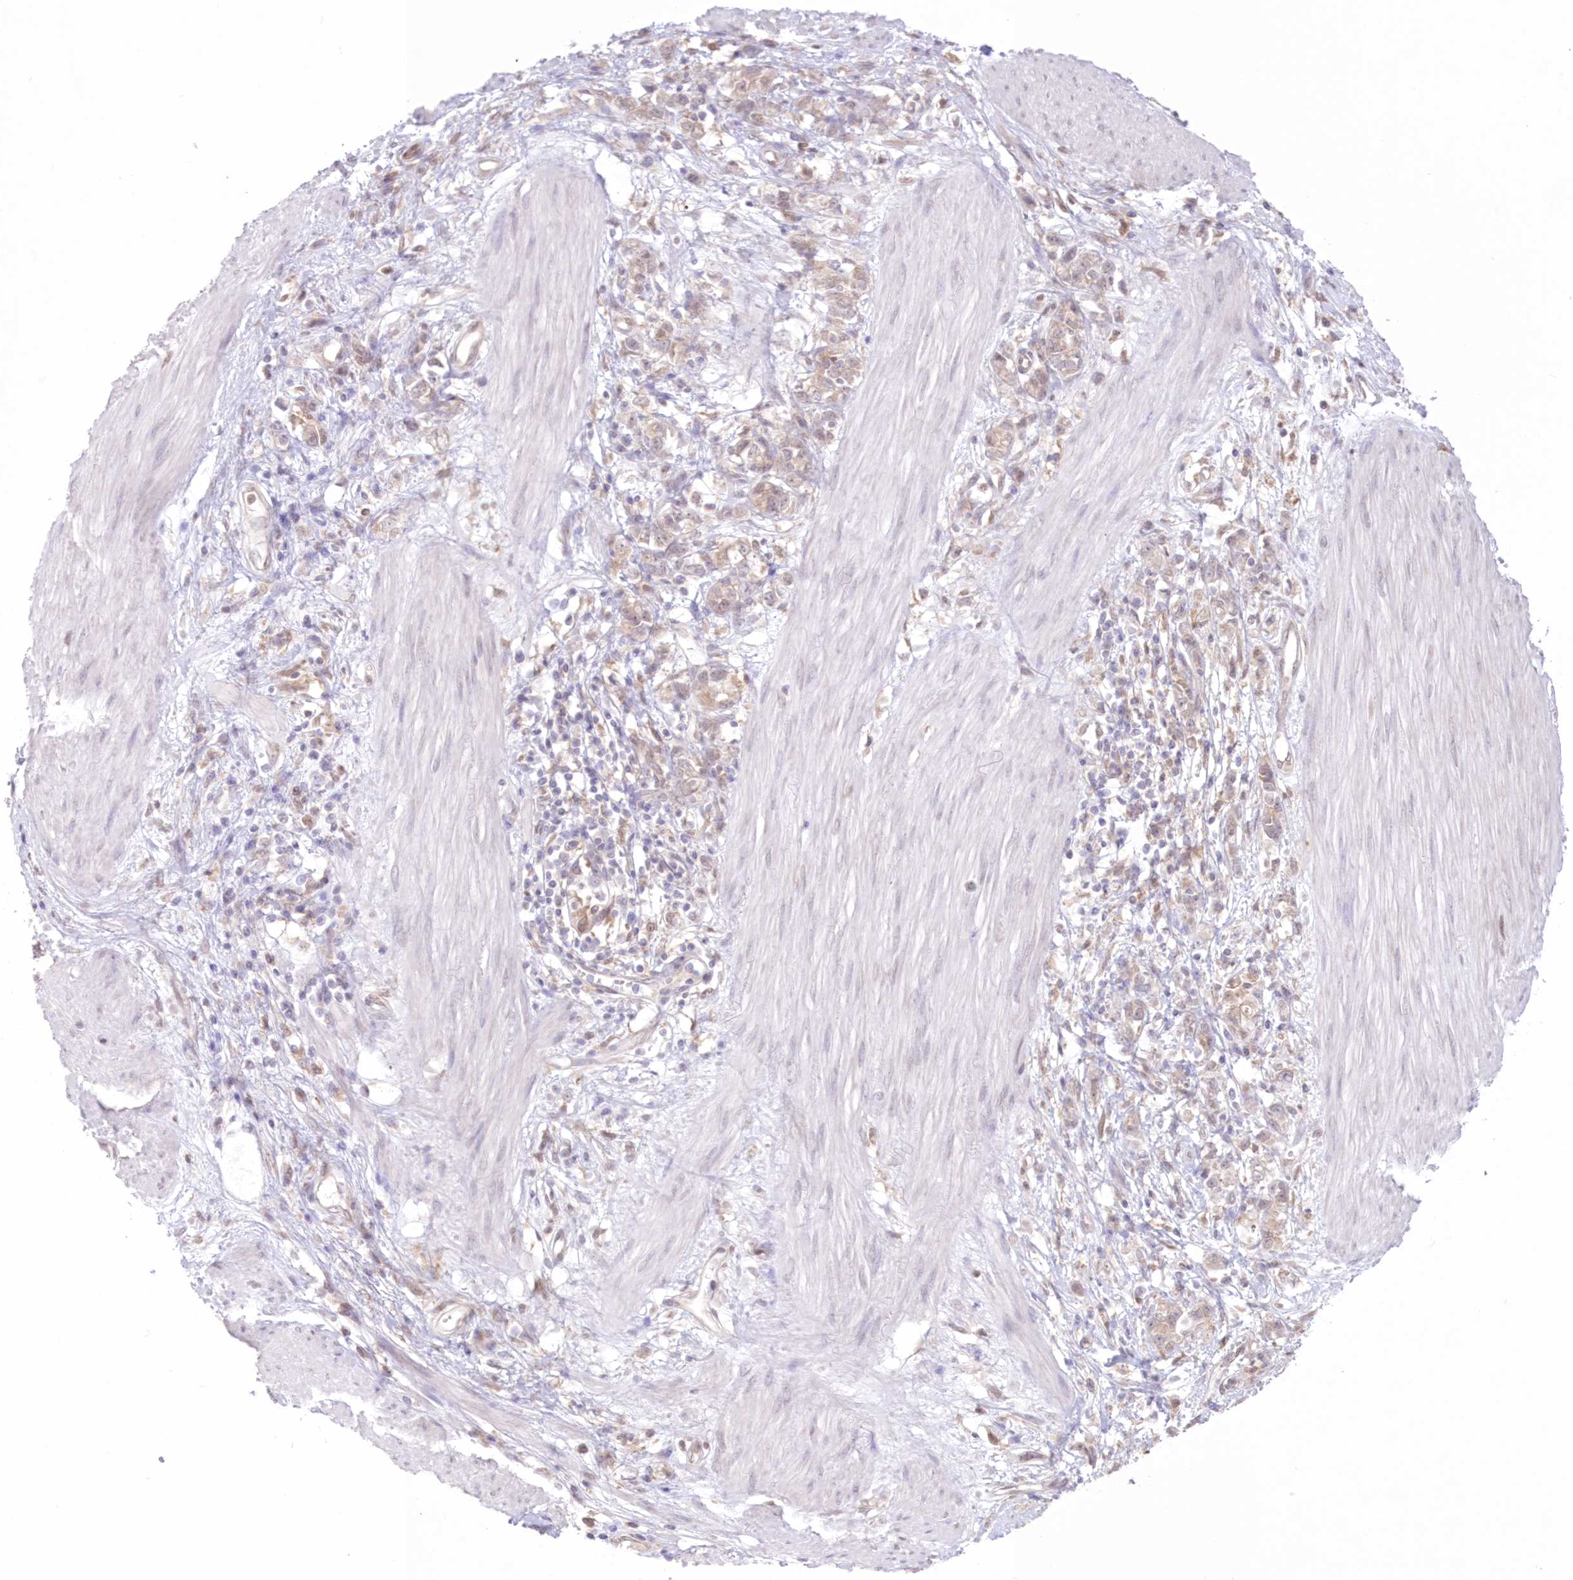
{"staining": {"intensity": "weak", "quantity": ">75%", "location": "cytoplasmic/membranous"}, "tissue": "stomach cancer", "cell_type": "Tumor cells", "image_type": "cancer", "snomed": [{"axis": "morphology", "description": "Adenocarcinoma, NOS"}, {"axis": "topography", "description": "Stomach"}], "caption": "Protein staining of adenocarcinoma (stomach) tissue demonstrates weak cytoplasmic/membranous positivity in about >75% of tumor cells. Immunohistochemistry stains the protein in brown and the nuclei are stained blue.", "gene": "RNPEP", "patient": {"sex": "female", "age": 76}}